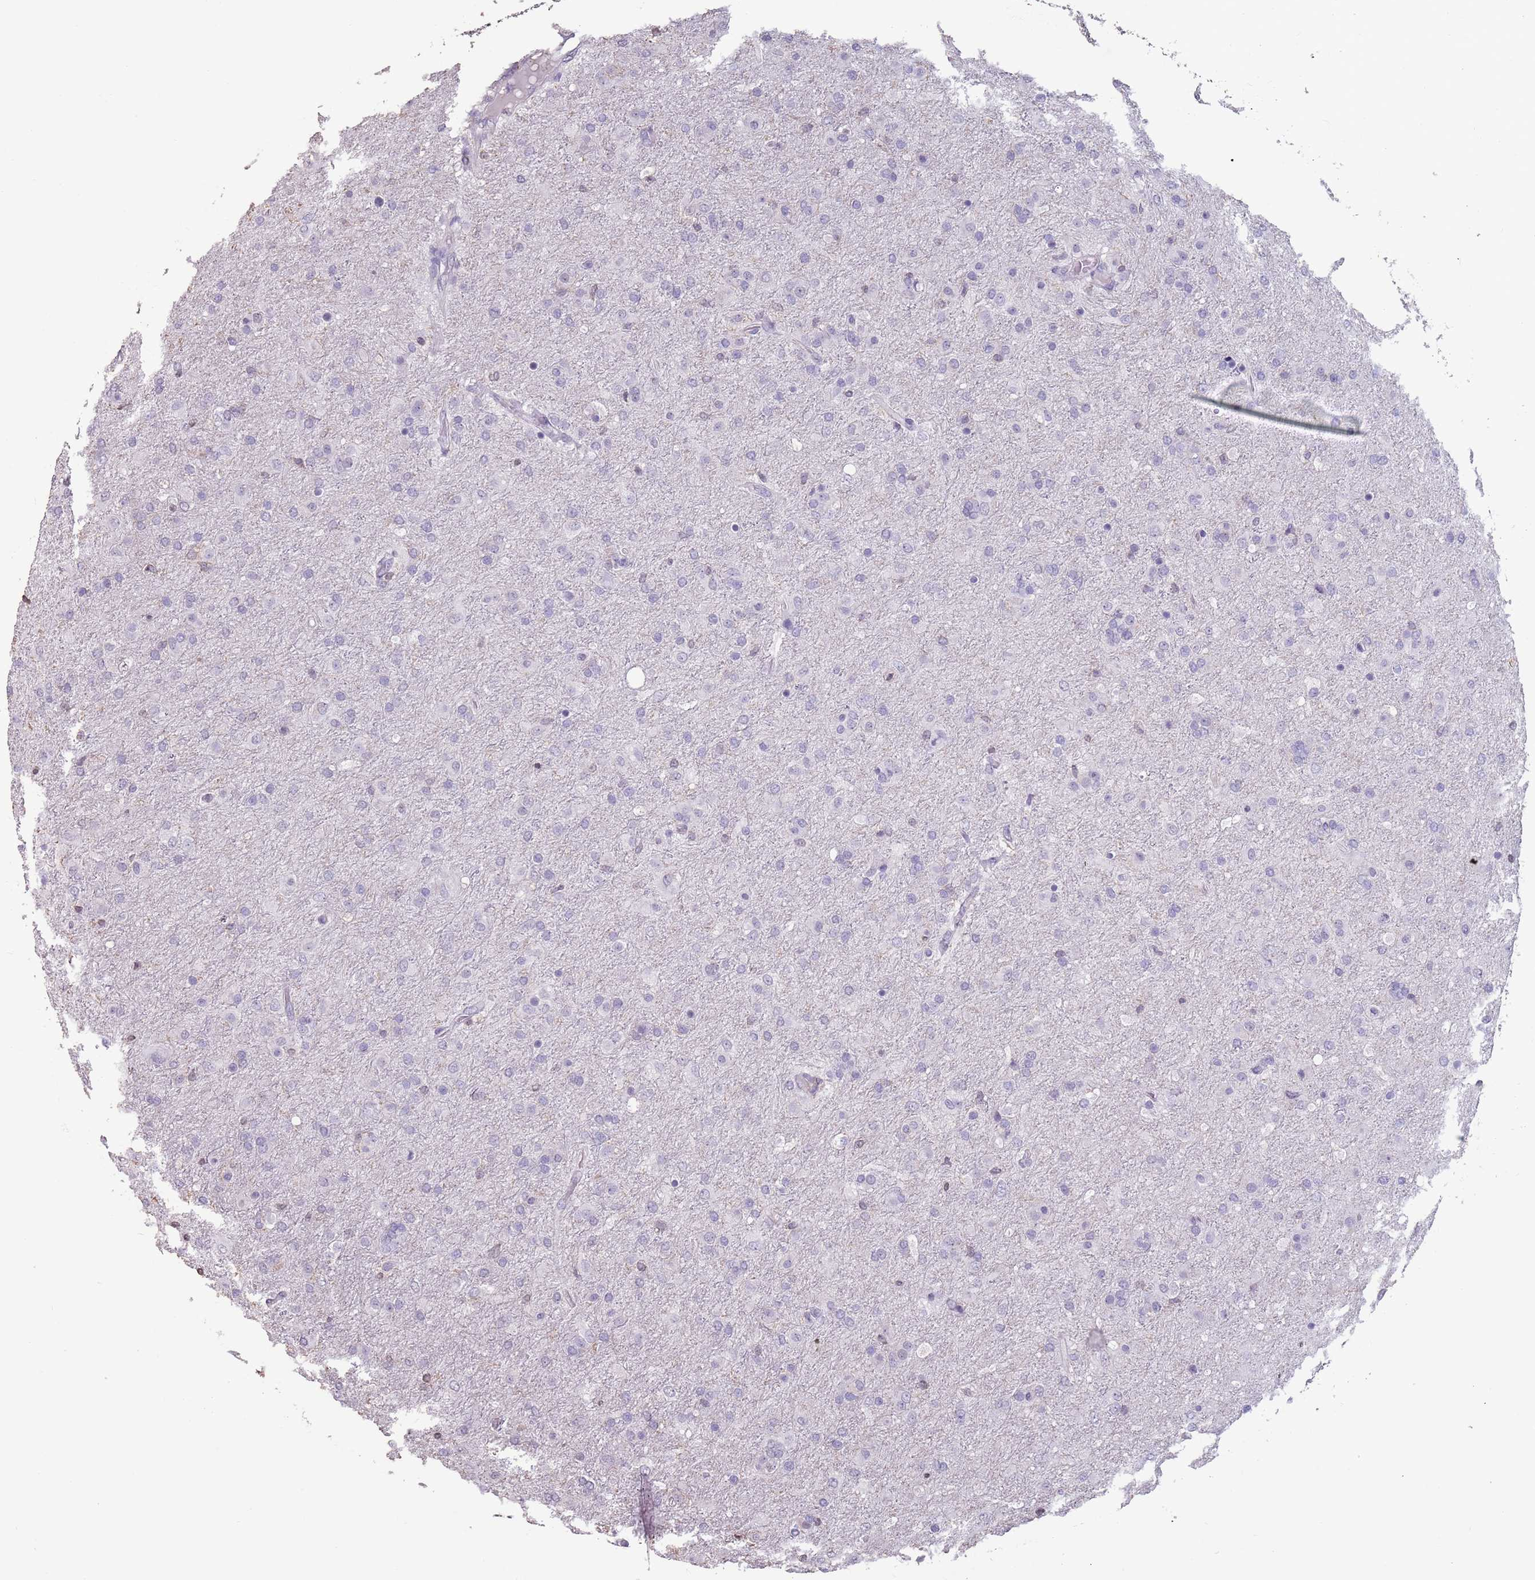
{"staining": {"intensity": "negative", "quantity": "none", "location": "none"}, "tissue": "glioma", "cell_type": "Tumor cells", "image_type": "cancer", "snomed": [{"axis": "morphology", "description": "Glioma, malignant, Low grade"}, {"axis": "topography", "description": "Brain"}], "caption": "This is an immunohistochemistry (IHC) photomicrograph of human glioma. There is no positivity in tumor cells.", "gene": "SUN5", "patient": {"sex": "male", "age": 65}}